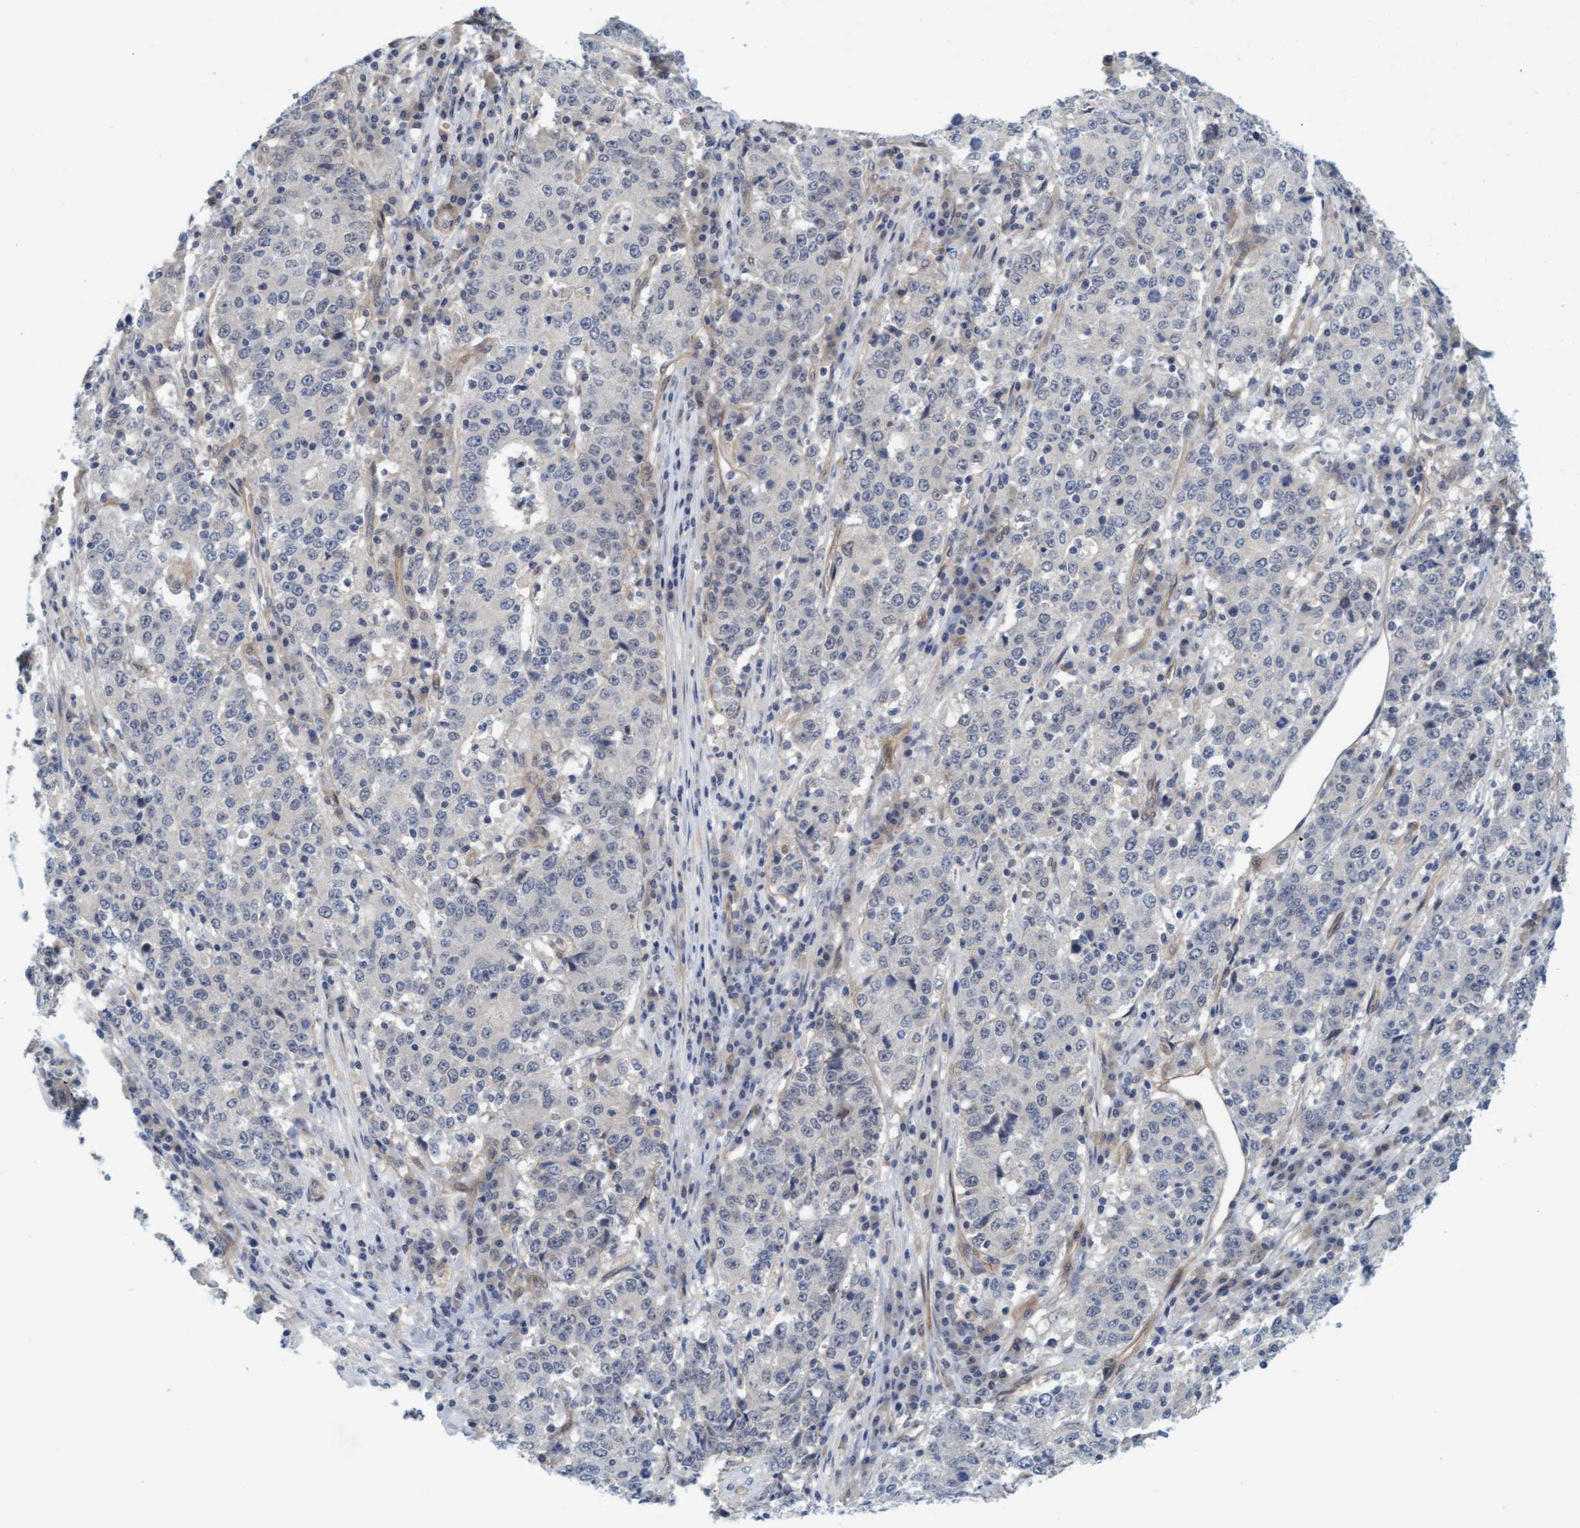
{"staining": {"intensity": "negative", "quantity": "none", "location": "none"}, "tissue": "stomach cancer", "cell_type": "Tumor cells", "image_type": "cancer", "snomed": [{"axis": "morphology", "description": "Adenocarcinoma, NOS"}, {"axis": "topography", "description": "Stomach"}], "caption": "The histopathology image reveals no significant staining in tumor cells of stomach cancer. Nuclei are stained in blue.", "gene": "TSTD2", "patient": {"sex": "male", "age": 59}}